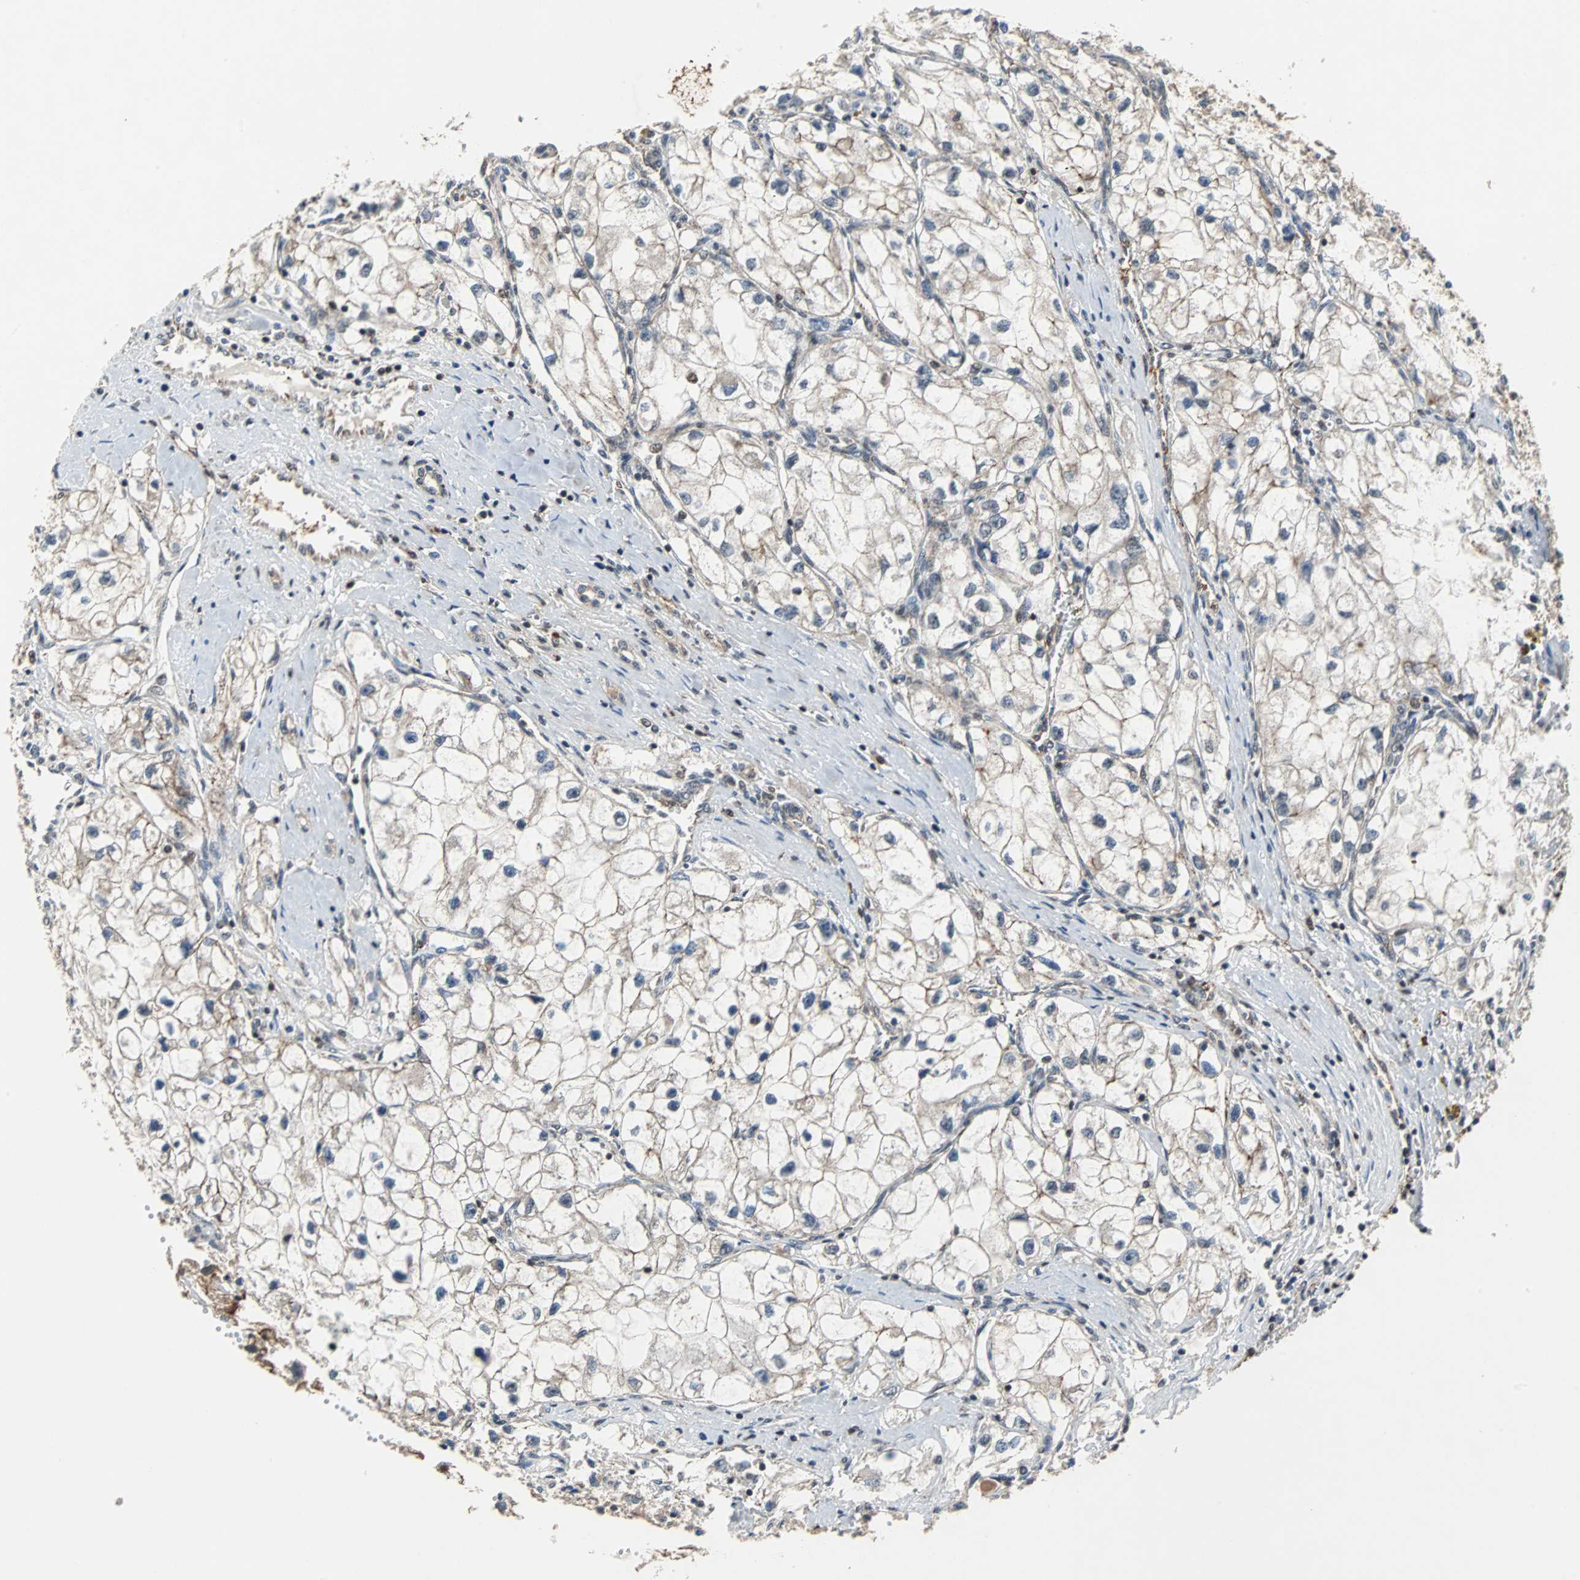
{"staining": {"intensity": "weak", "quantity": "25%-75%", "location": "cytoplasmic/membranous"}, "tissue": "renal cancer", "cell_type": "Tumor cells", "image_type": "cancer", "snomed": [{"axis": "morphology", "description": "Adenocarcinoma, NOS"}, {"axis": "topography", "description": "Kidney"}], "caption": "This is an image of IHC staining of renal adenocarcinoma, which shows weak expression in the cytoplasmic/membranous of tumor cells.", "gene": "LSR", "patient": {"sex": "female", "age": 70}}